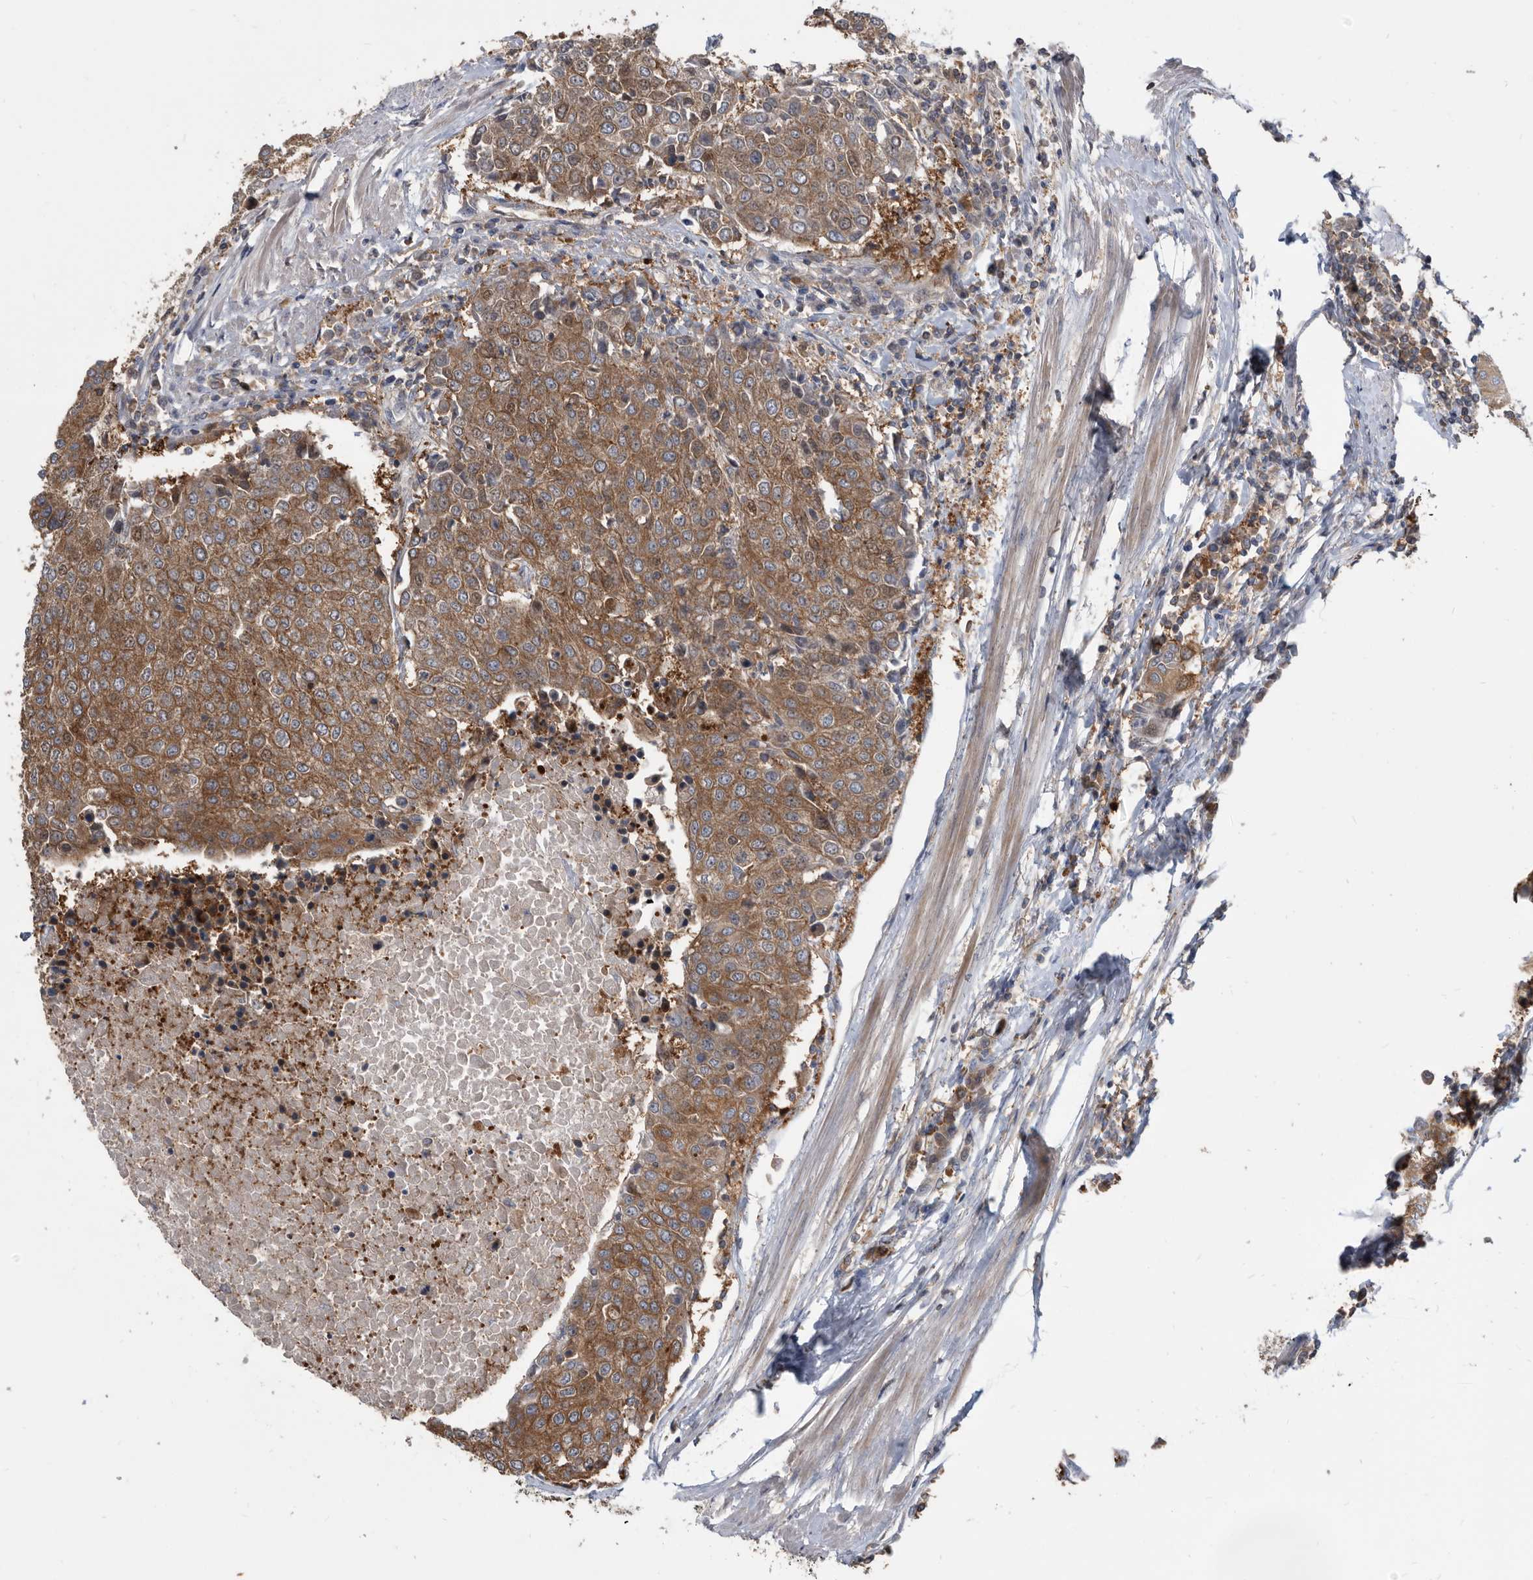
{"staining": {"intensity": "moderate", "quantity": "25%-75%", "location": "cytoplasmic/membranous"}, "tissue": "urothelial cancer", "cell_type": "Tumor cells", "image_type": "cancer", "snomed": [{"axis": "morphology", "description": "Urothelial carcinoma, High grade"}, {"axis": "topography", "description": "Urinary bladder"}], "caption": "Immunohistochemistry (IHC) histopathology image of human high-grade urothelial carcinoma stained for a protein (brown), which shows medium levels of moderate cytoplasmic/membranous expression in about 25%-75% of tumor cells.", "gene": "APEH", "patient": {"sex": "female", "age": 85}}